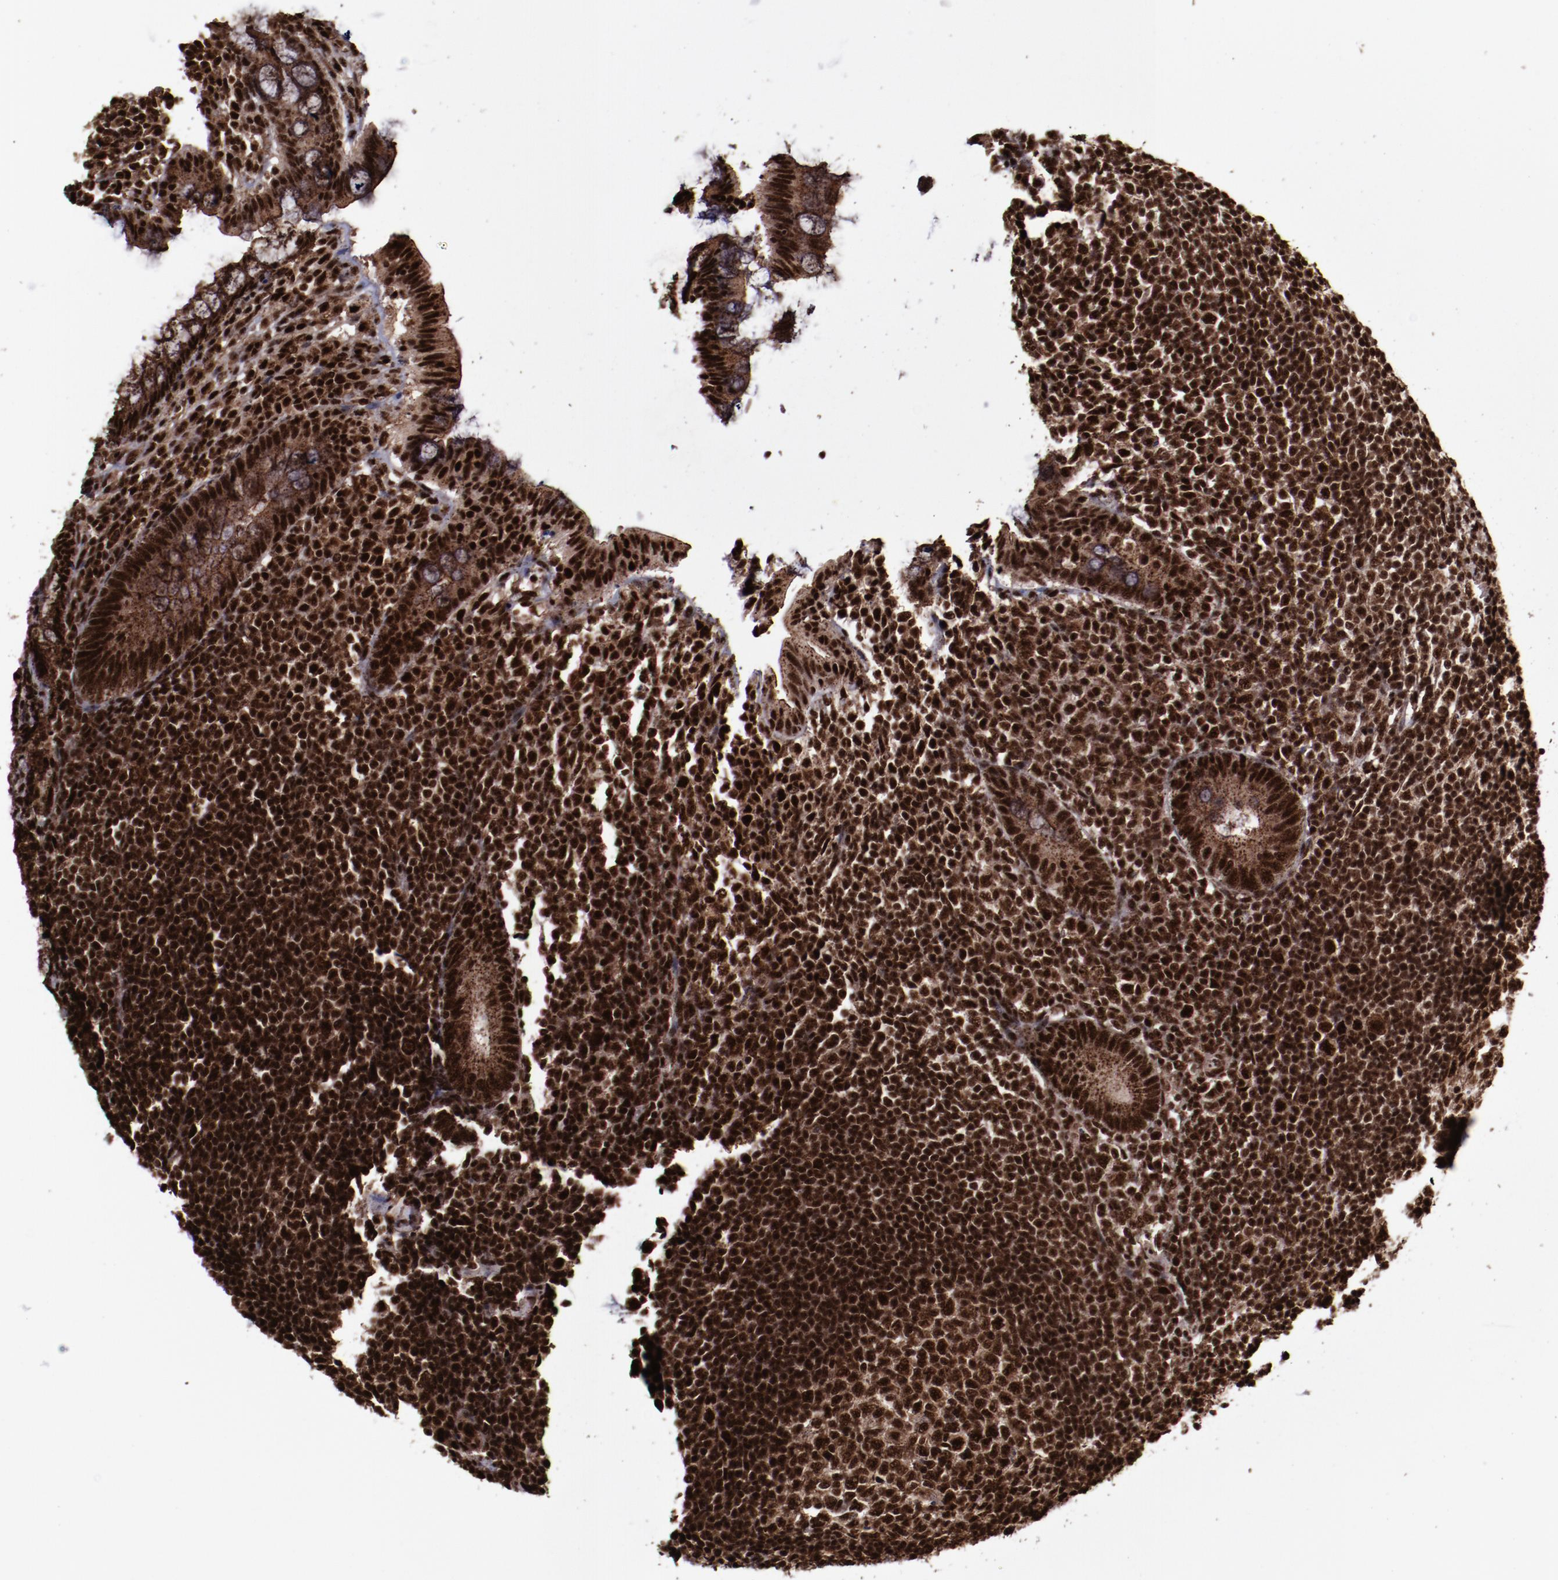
{"staining": {"intensity": "strong", "quantity": ">75%", "location": "cytoplasmic/membranous,nuclear"}, "tissue": "appendix", "cell_type": "Glandular cells", "image_type": "normal", "snomed": [{"axis": "morphology", "description": "Normal tissue, NOS"}, {"axis": "topography", "description": "Appendix"}], "caption": "Immunohistochemistry (IHC) of normal human appendix displays high levels of strong cytoplasmic/membranous,nuclear staining in approximately >75% of glandular cells.", "gene": "SNW1", "patient": {"sex": "female", "age": 66}}